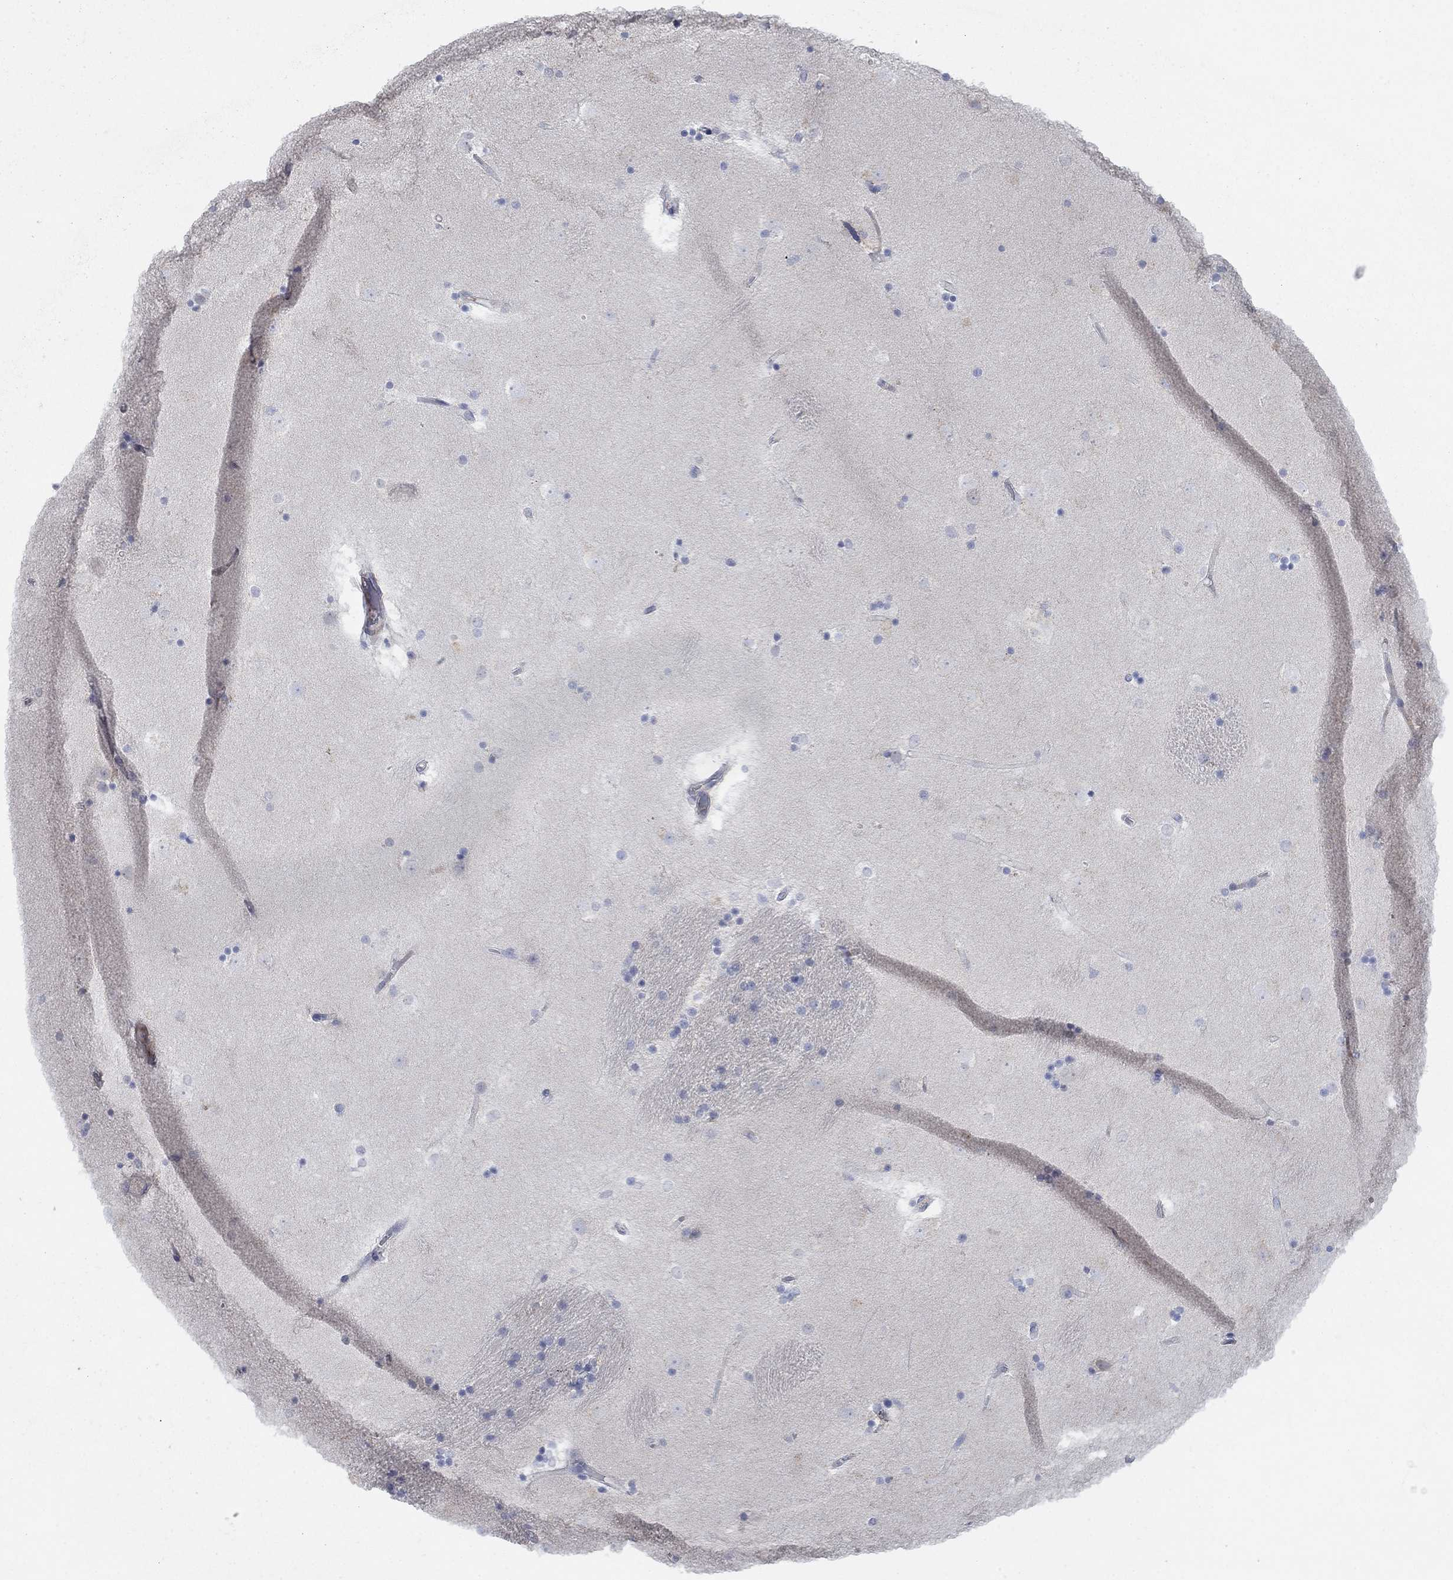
{"staining": {"intensity": "negative", "quantity": "none", "location": "none"}, "tissue": "caudate", "cell_type": "Glial cells", "image_type": "normal", "snomed": [{"axis": "morphology", "description": "Normal tissue, NOS"}, {"axis": "topography", "description": "Lateral ventricle wall"}], "caption": "Immunohistochemistry photomicrograph of benign caudate stained for a protein (brown), which shows no positivity in glial cells.", "gene": "TMEM249", "patient": {"sex": "male", "age": 51}}